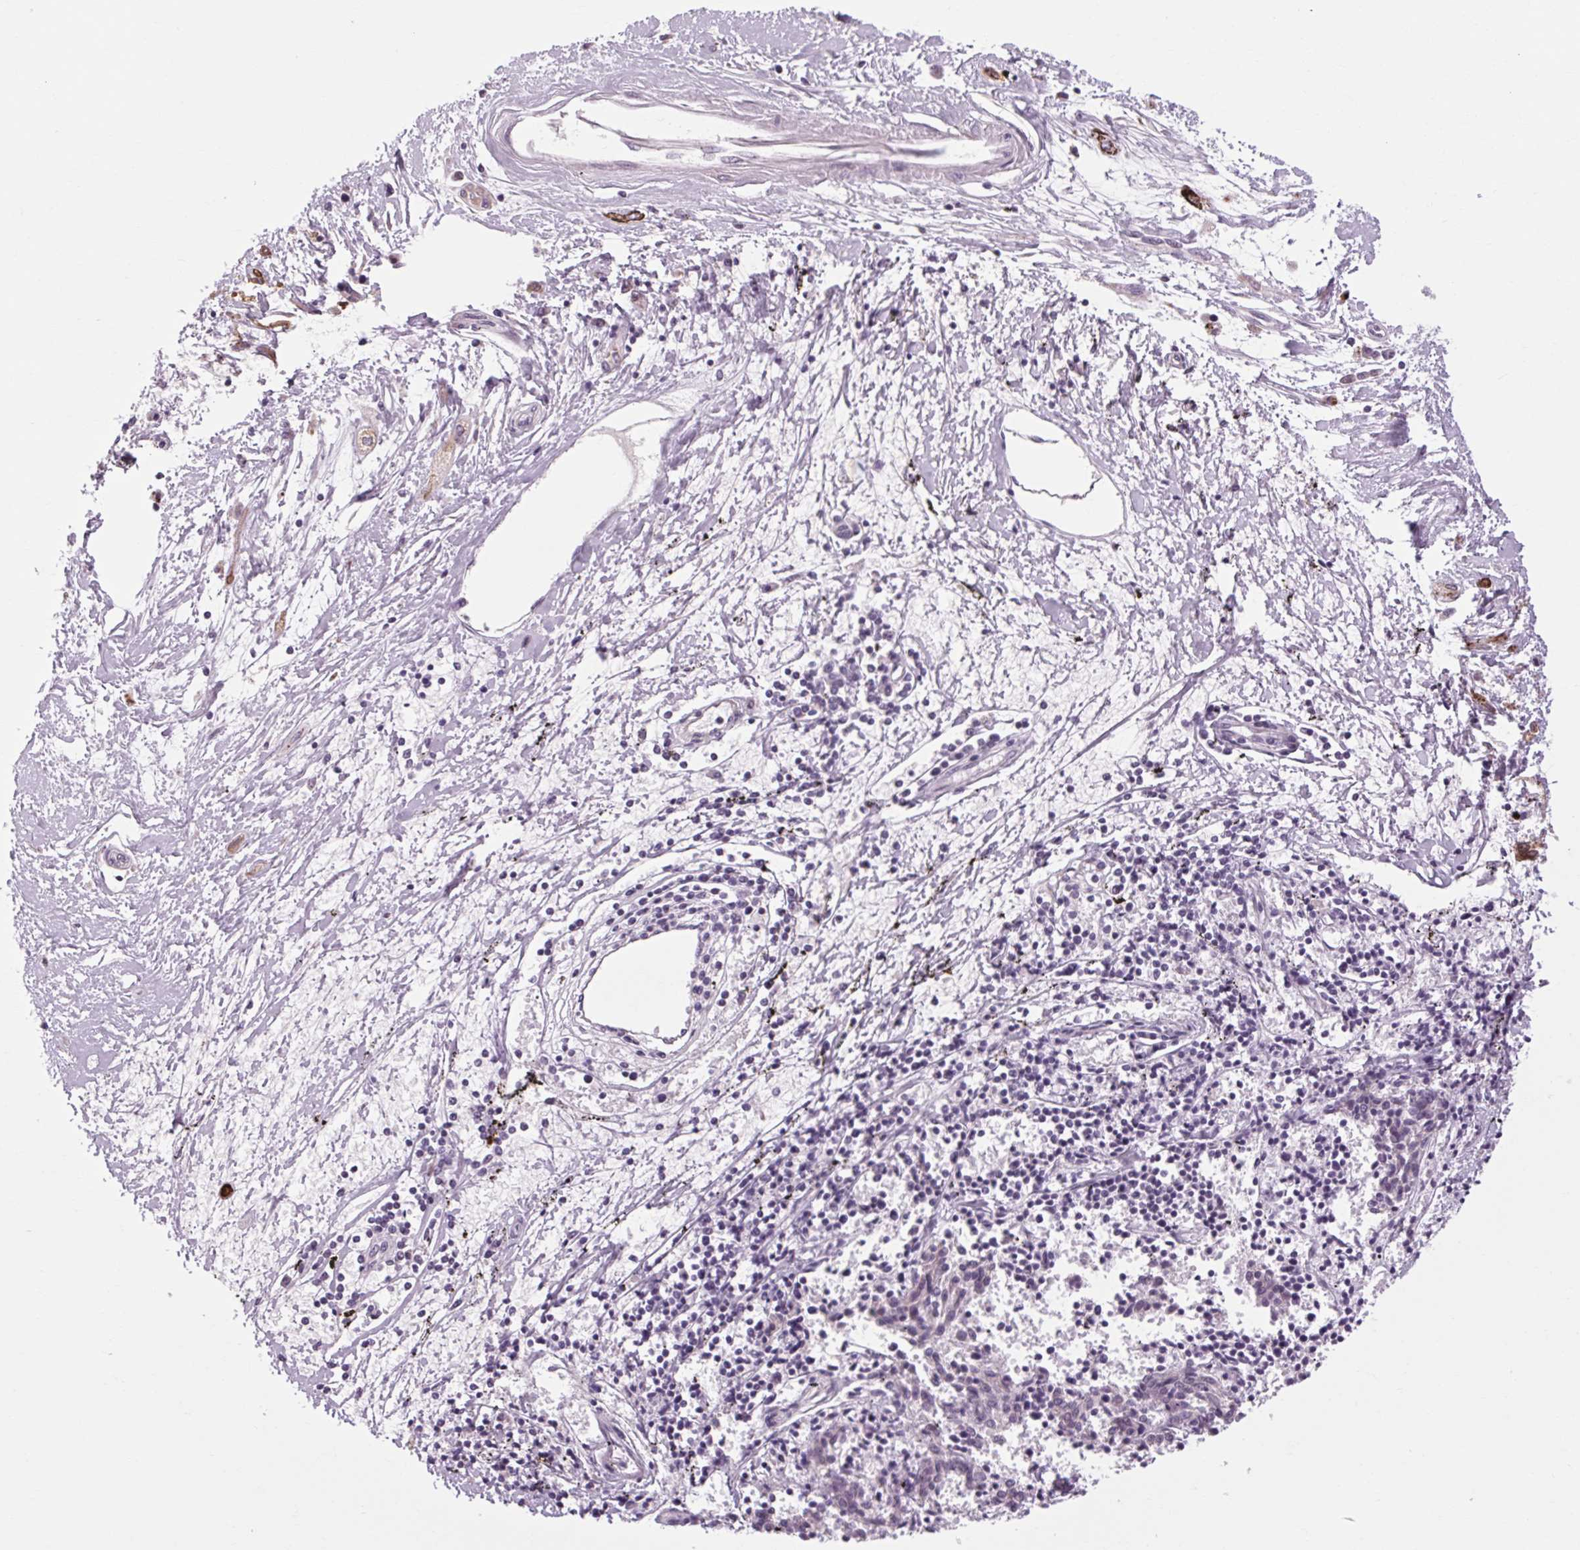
{"staining": {"intensity": "negative", "quantity": "none", "location": "none"}, "tissue": "melanoma", "cell_type": "Tumor cells", "image_type": "cancer", "snomed": [{"axis": "morphology", "description": "Malignant melanoma, NOS"}, {"axis": "topography", "description": "Skin"}], "caption": "IHC photomicrograph of human melanoma stained for a protein (brown), which reveals no staining in tumor cells.", "gene": "KLHL40", "patient": {"sex": "female", "age": 72}}